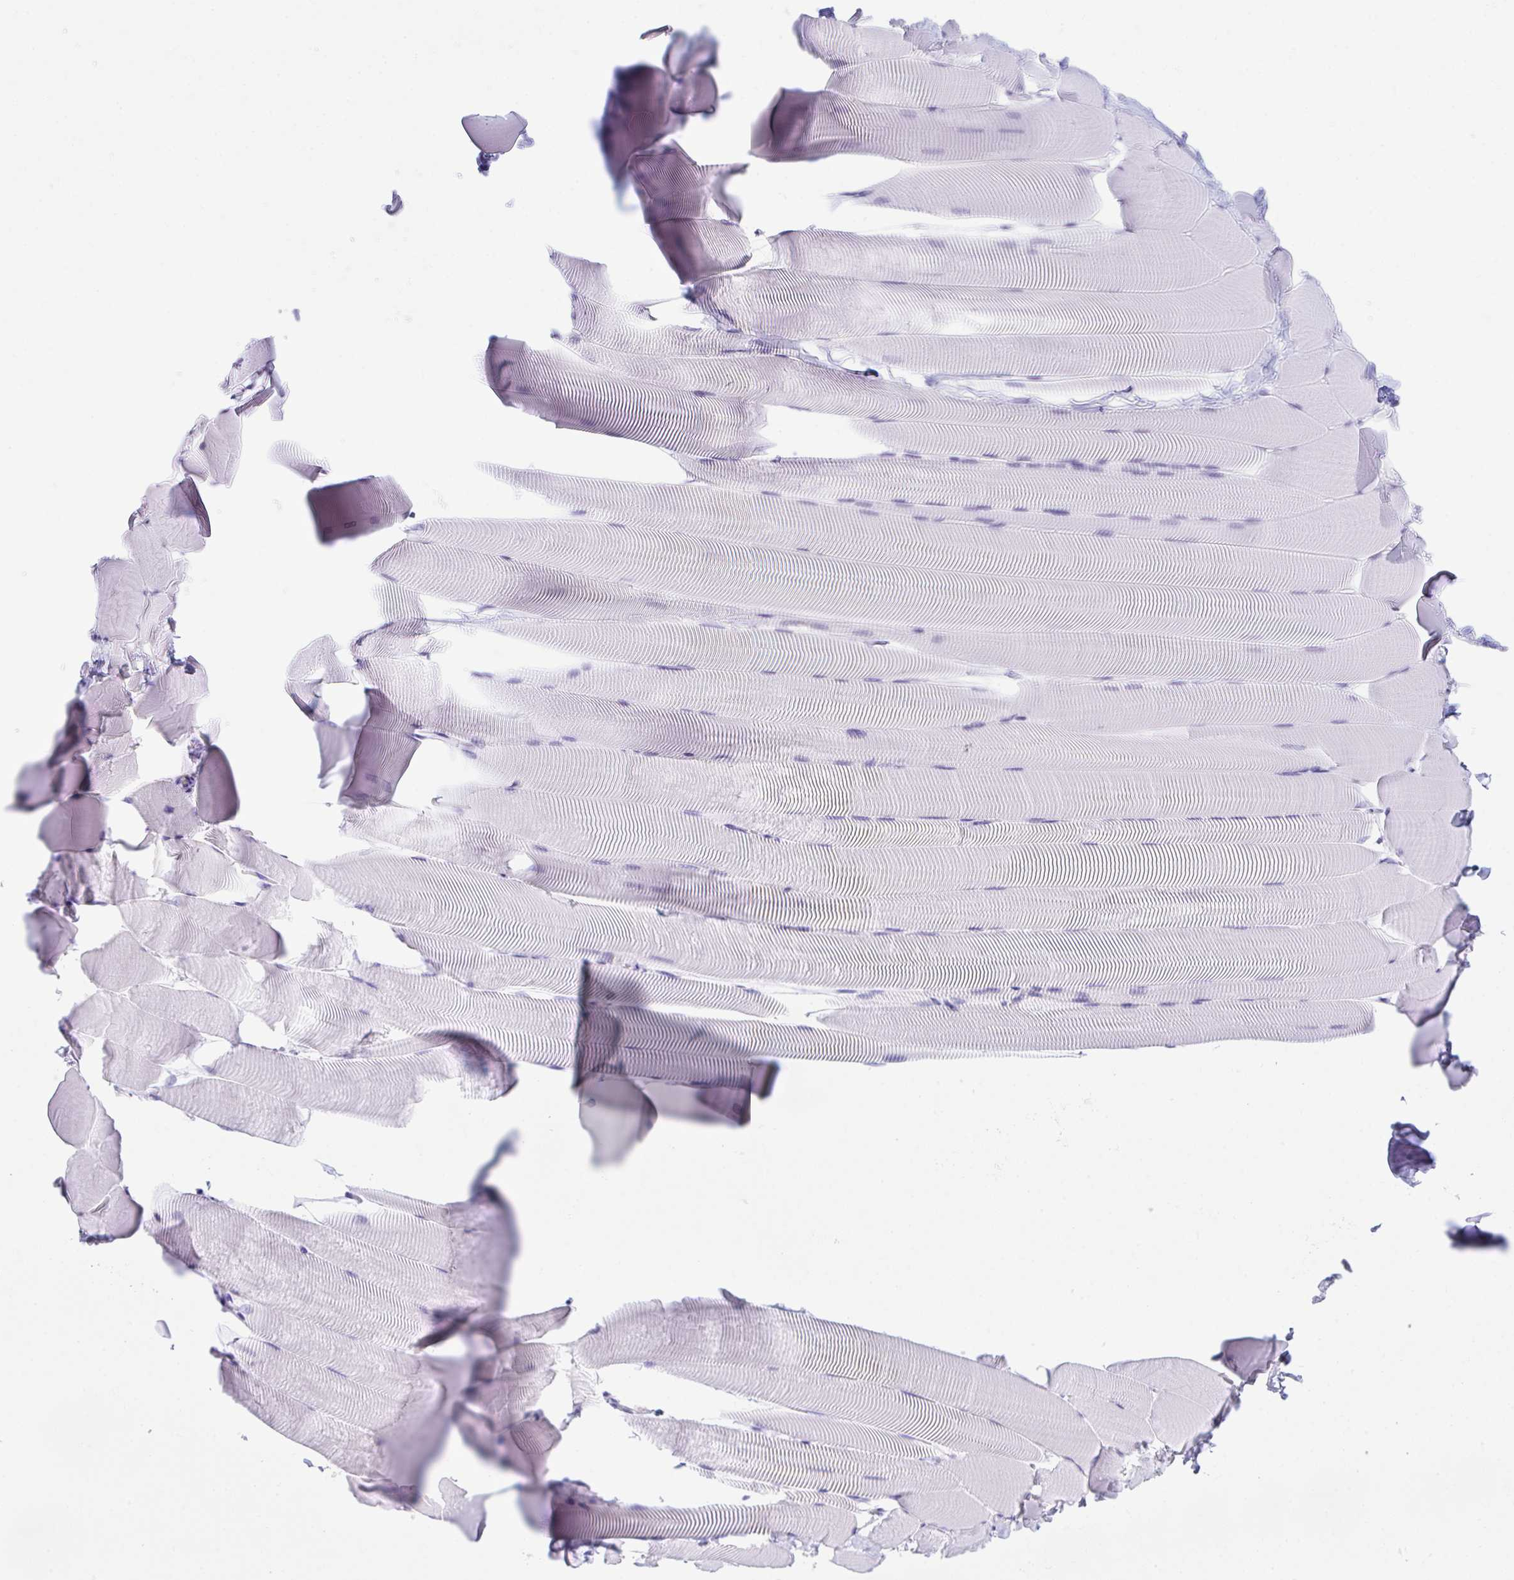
{"staining": {"intensity": "negative", "quantity": "none", "location": "none"}, "tissue": "skeletal muscle", "cell_type": "Myocytes", "image_type": "normal", "snomed": [{"axis": "morphology", "description": "Normal tissue, NOS"}, {"axis": "topography", "description": "Skeletal muscle"}], "caption": "There is no significant expression in myocytes of skeletal muscle. (DAB (3,3'-diaminobenzidine) IHC visualized using brightfield microscopy, high magnification).", "gene": "SCLY", "patient": {"sex": "male", "age": 25}}